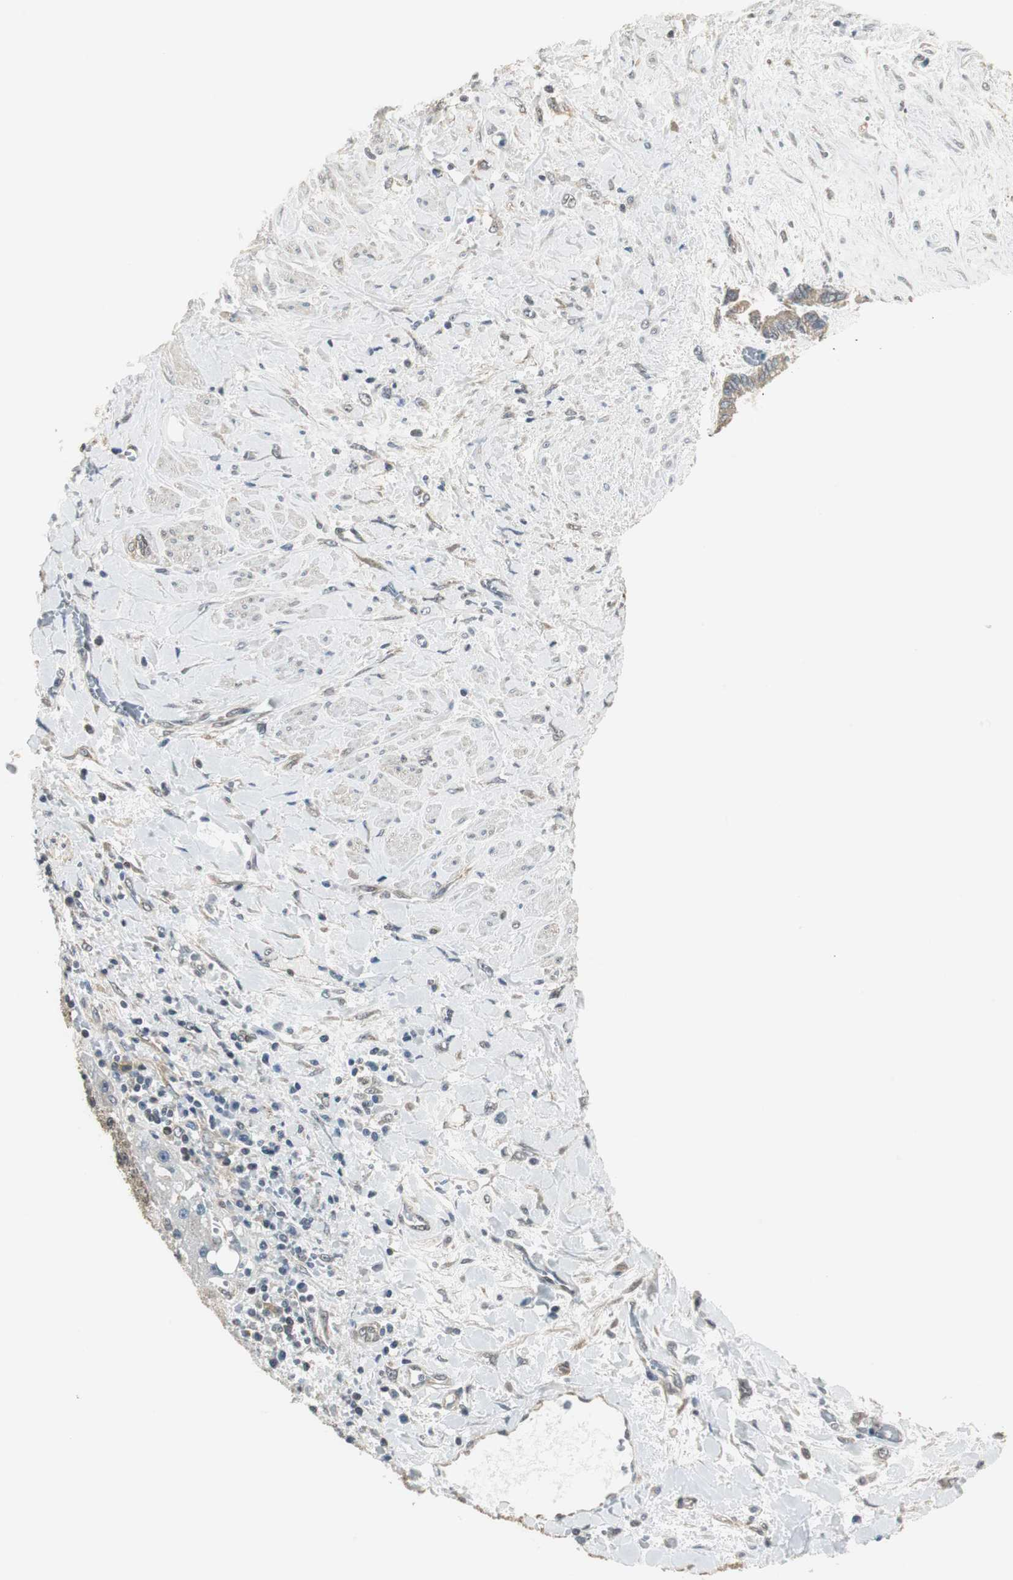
{"staining": {"intensity": "weak", "quantity": "25%-75%", "location": "cytoplasmic/membranous"}, "tissue": "liver cancer", "cell_type": "Tumor cells", "image_type": "cancer", "snomed": [{"axis": "morphology", "description": "Cholangiocarcinoma"}, {"axis": "topography", "description": "Liver"}], "caption": "Liver cholangiocarcinoma stained for a protein (brown) displays weak cytoplasmic/membranous positive expression in about 25%-75% of tumor cells.", "gene": "CCT5", "patient": {"sex": "female", "age": 65}}